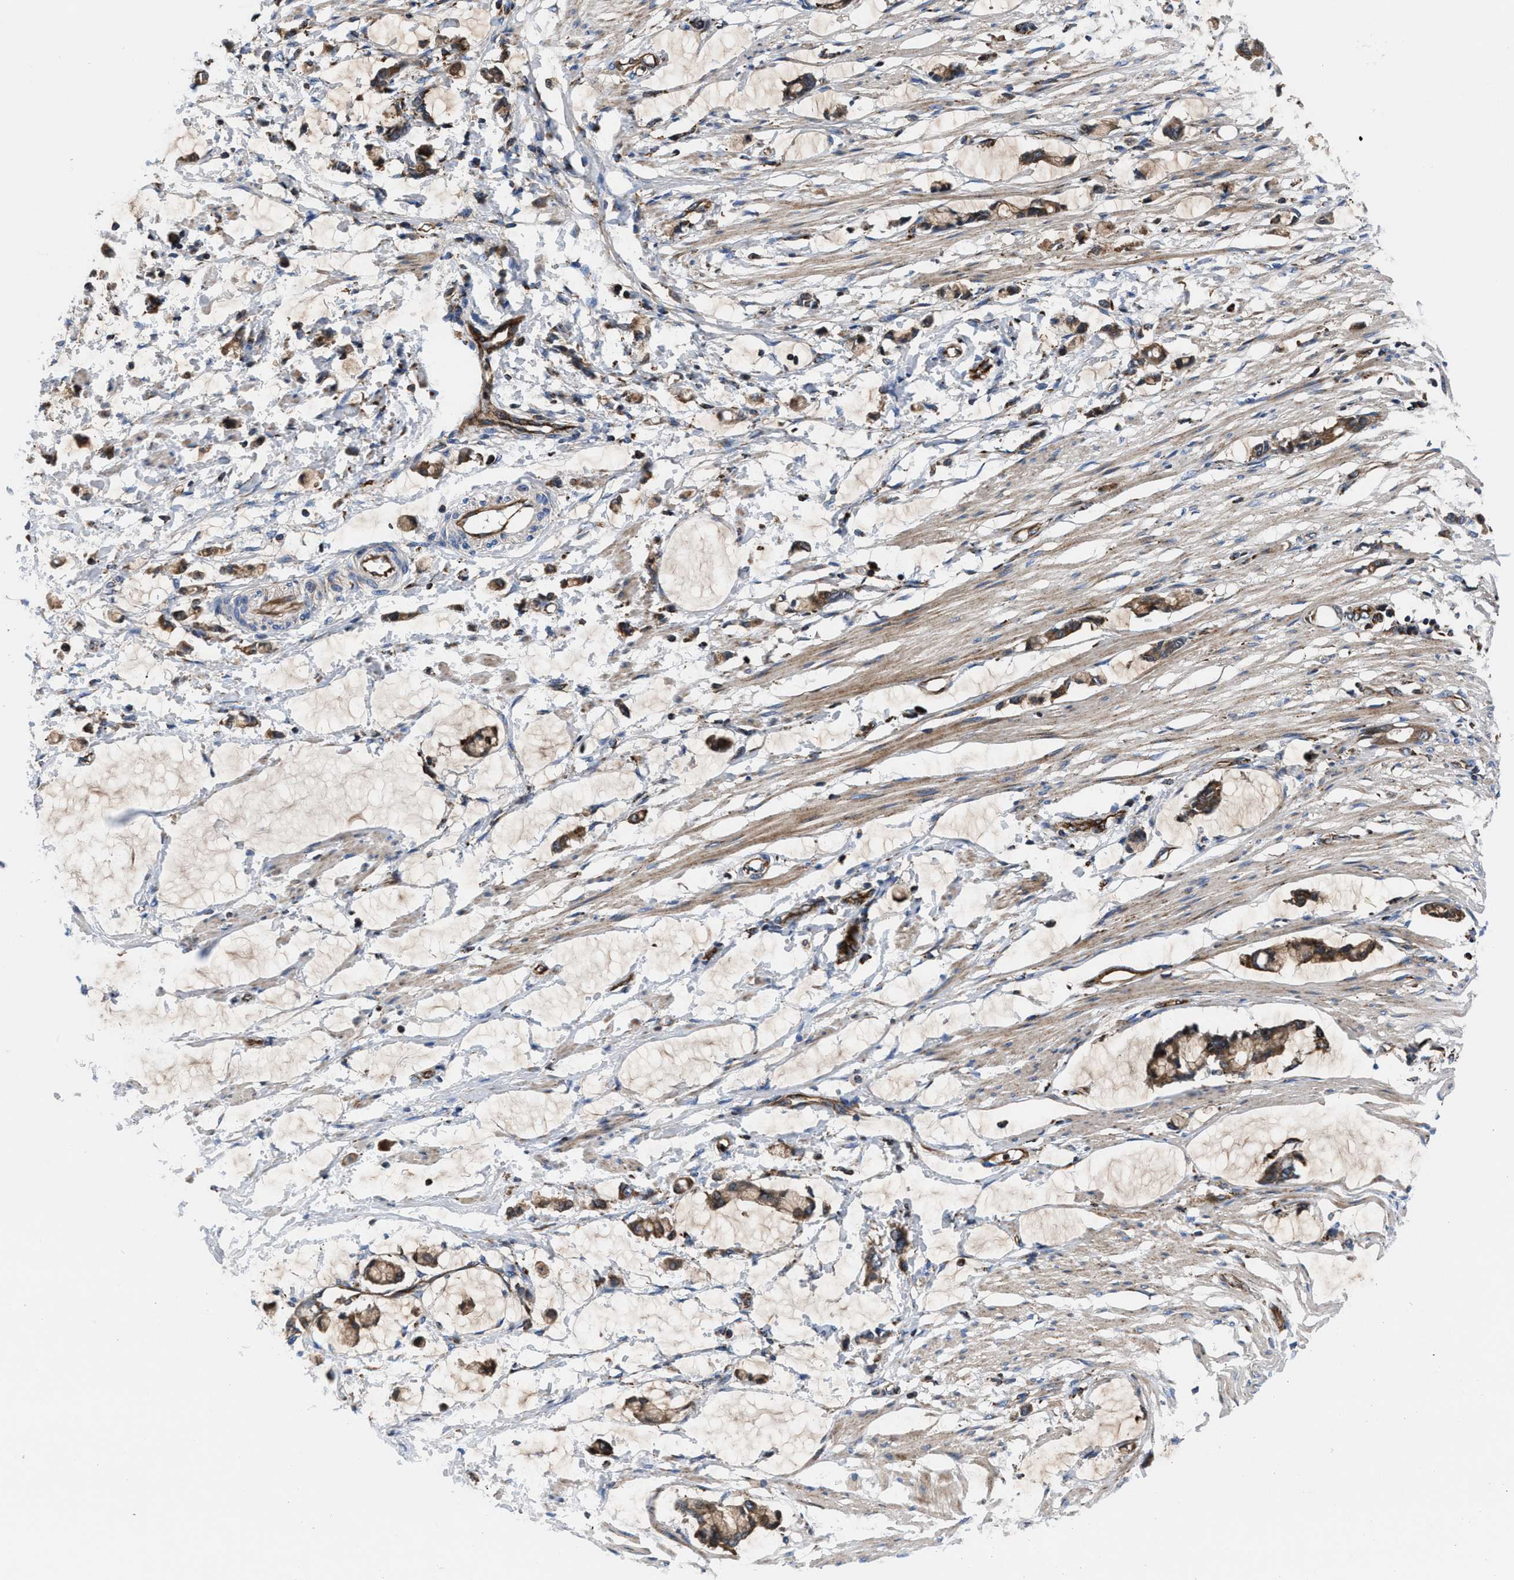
{"staining": {"intensity": "moderate", "quantity": ">75%", "location": "cytoplasmic/membranous"}, "tissue": "smooth muscle", "cell_type": "Smooth muscle cells", "image_type": "normal", "snomed": [{"axis": "morphology", "description": "Normal tissue, NOS"}, {"axis": "morphology", "description": "Adenocarcinoma, NOS"}, {"axis": "topography", "description": "Smooth muscle"}, {"axis": "topography", "description": "Colon"}], "caption": "Immunohistochemistry (IHC) staining of normal smooth muscle, which displays medium levels of moderate cytoplasmic/membranous positivity in about >75% of smooth muscle cells indicating moderate cytoplasmic/membranous protein expression. The staining was performed using DAB (brown) for protein detection and nuclei were counterstained in hematoxylin (blue).", "gene": "PRR15L", "patient": {"sex": "male", "age": 14}}